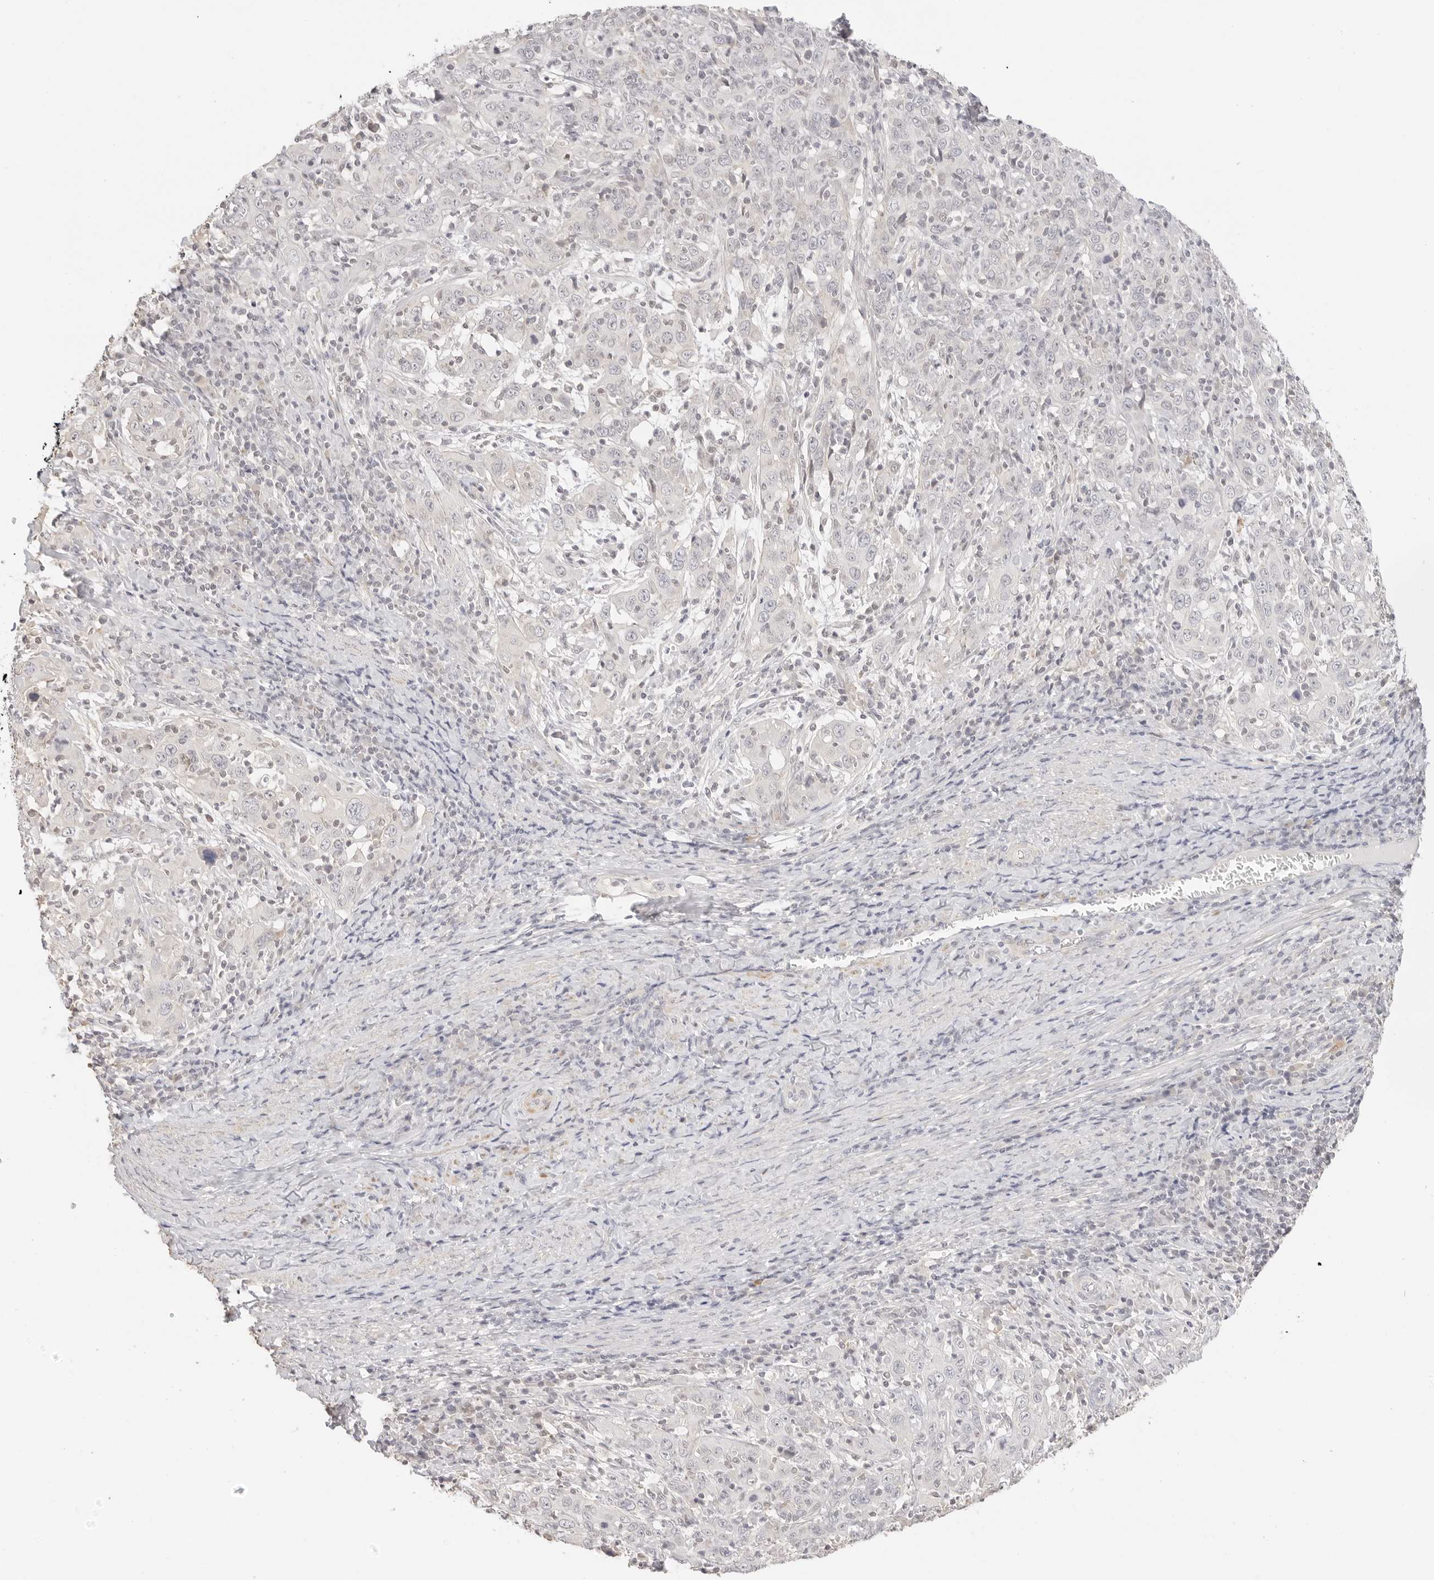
{"staining": {"intensity": "negative", "quantity": "none", "location": "none"}, "tissue": "cervical cancer", "cell_type": "Tumor cells", "image_type": "cancer", "snomed": [{"axis": "morphology", "description": "Squamous cell carcinoma, NOS"}, {"axis": "topography", "description": "Cervix"}], "caption": "The micrograph displays no staining of tumor cells in cervical cancer (squamous cell carcinoma).", "gene": "PCDH19", "patient": {"sex": "female", "age": 46}}